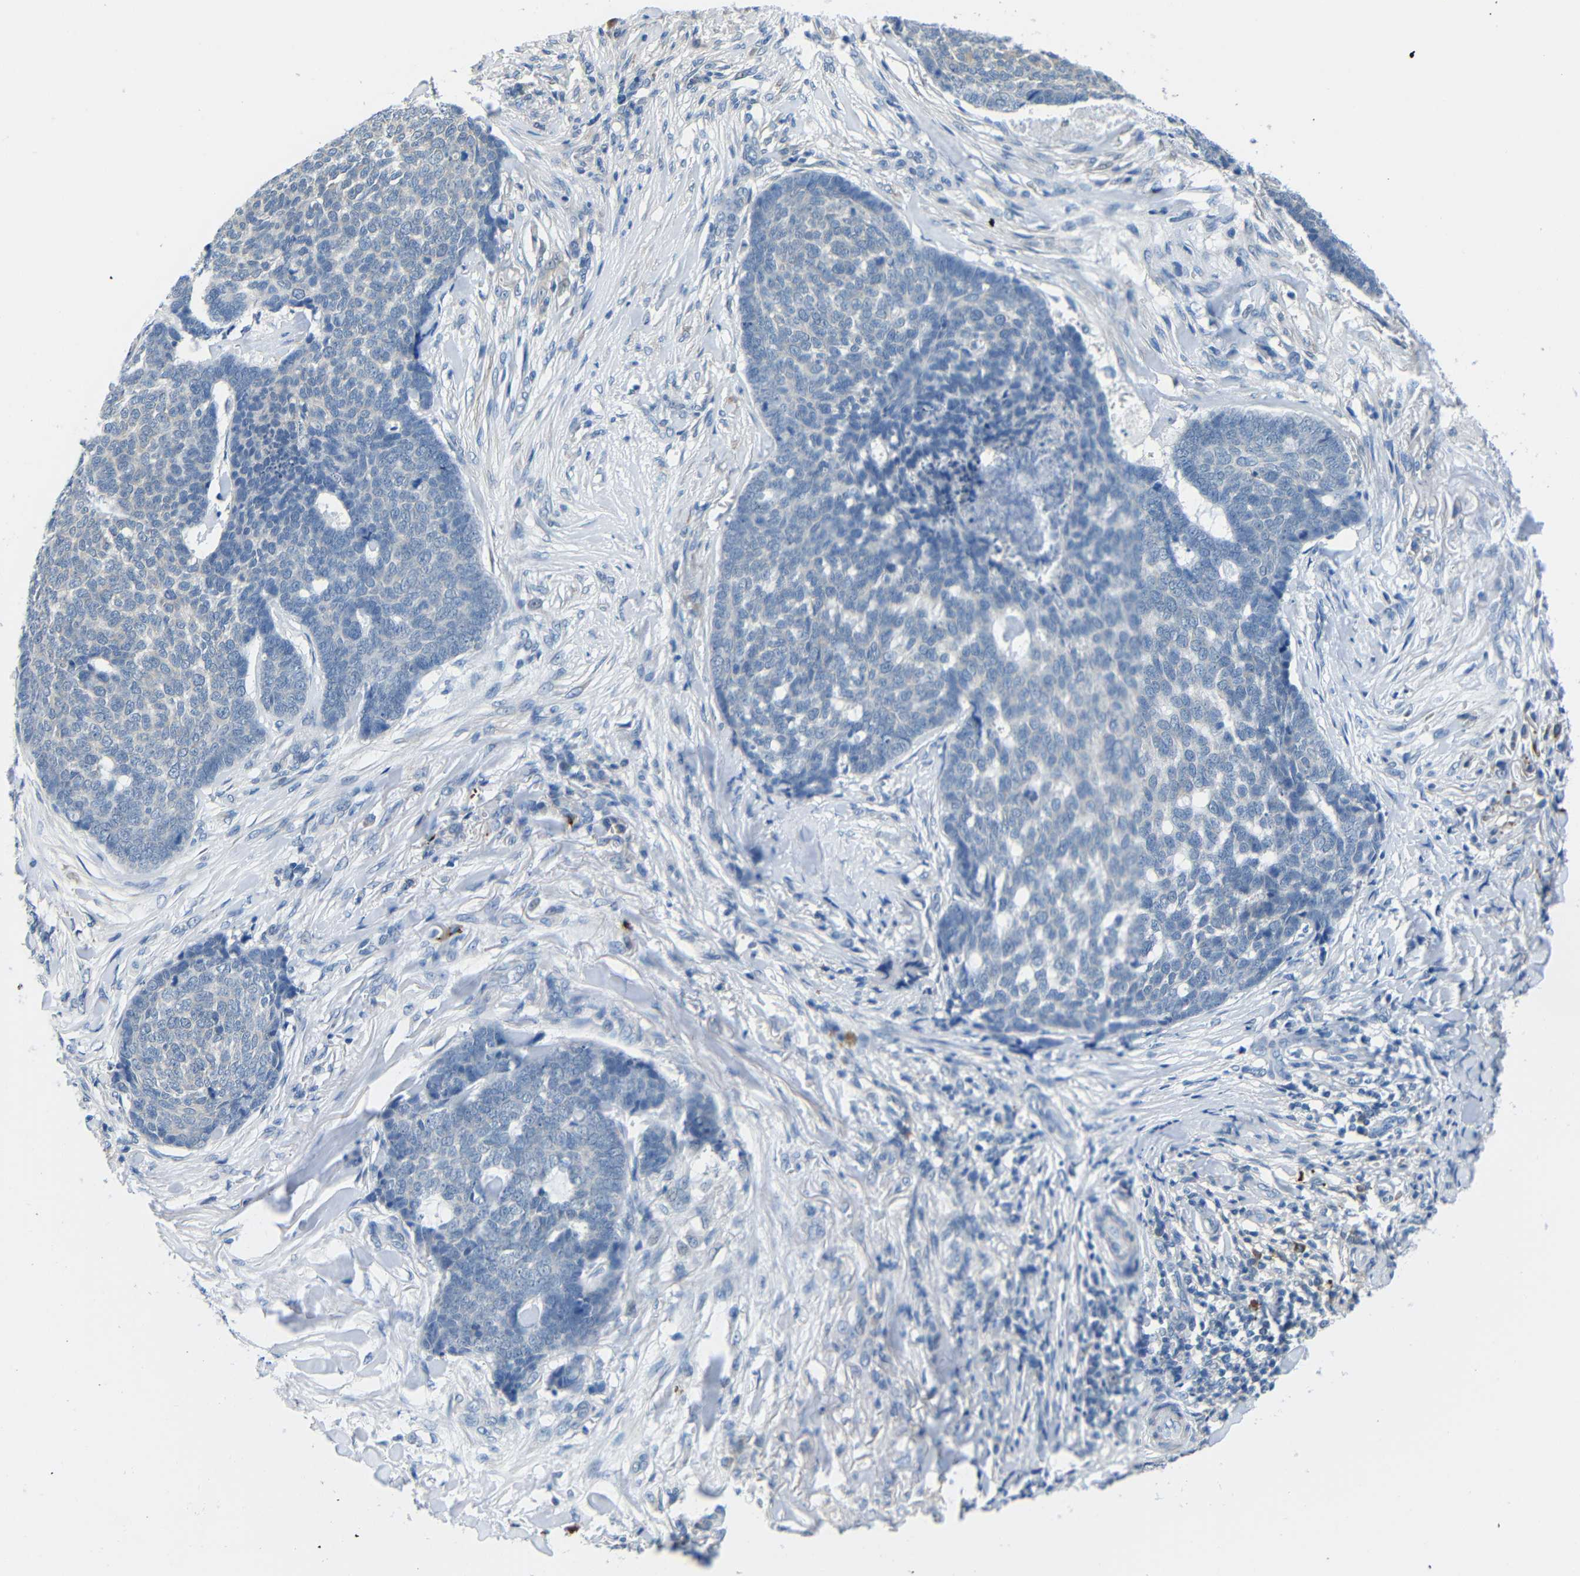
{"staining": {"intensity": "negative", "quantity": "none", "location": "none"}, "tissue": "skin cancer", "cell_type": "Tumor cells", "image_type": "cancer", "snomed": [{"axis": "morphology", "description": "Basal cell carcinoma"}, {"axis": "topography", "description": "Skin"}], "caption": "Tumor cells are negative for brown protein staining in skin basal cell carcinoma.", "gene": "NEGR1", "patient": {"sex": "male", "age": 84}}